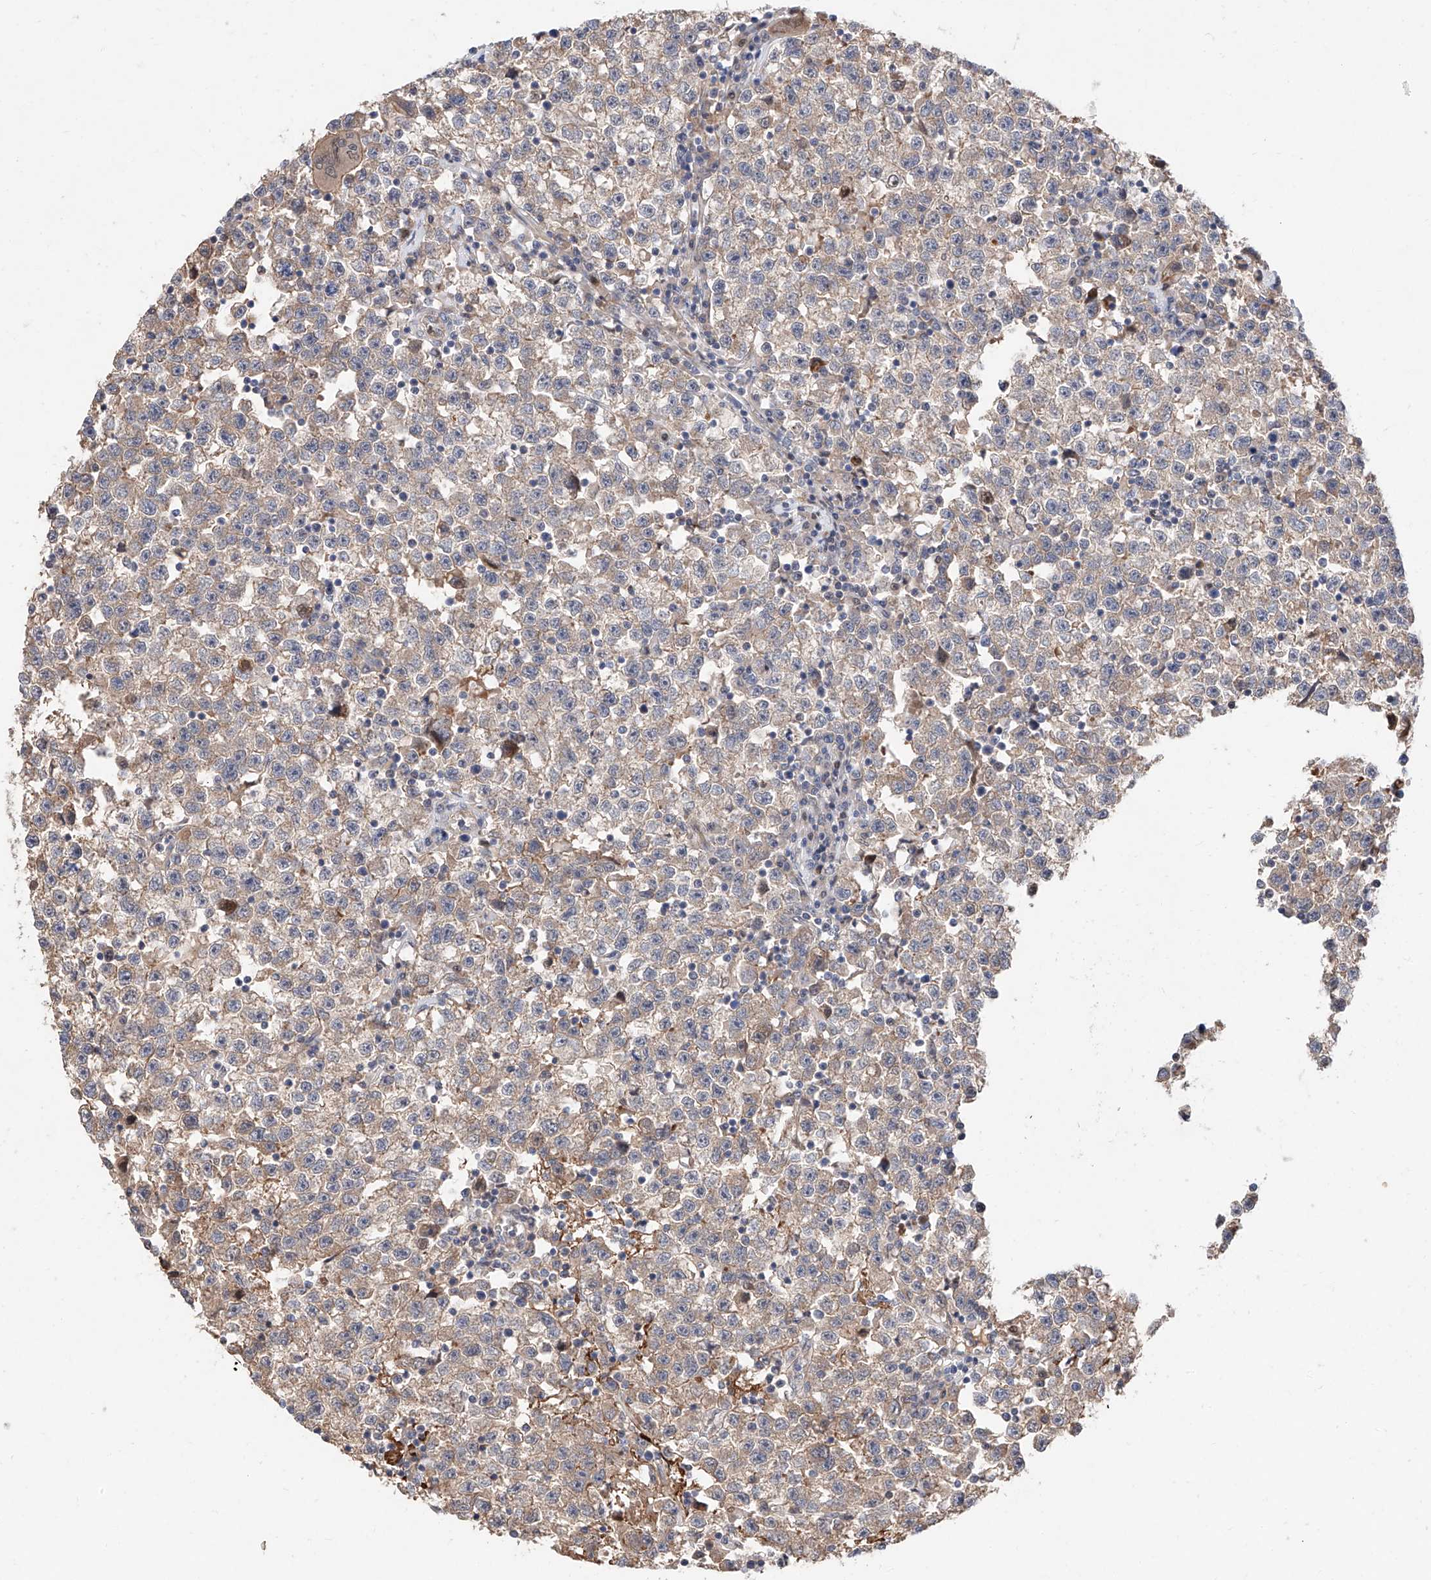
{"staining": {"intensity": "weak", "quantity": ">75%", "location": "cytoplasmic/membranous"}, "tissue": "testis cancer", "cell_type": "Tumor cells", "image_type": "cancer", "snomed": [{"axis": "morphology", "description": "Seminoma, NOS"}, {"axis": "topography", "description": "Testis"}], "caption": "DAB immunohistochemical staining of seminoma (testis) displays weak cytoplasmic/membranous protein expression in approximately >75% of tumor cells. Nuclei are stained in blue.", "gene": "FUCA2", "patient": {"sex": "male", "age": 22}}